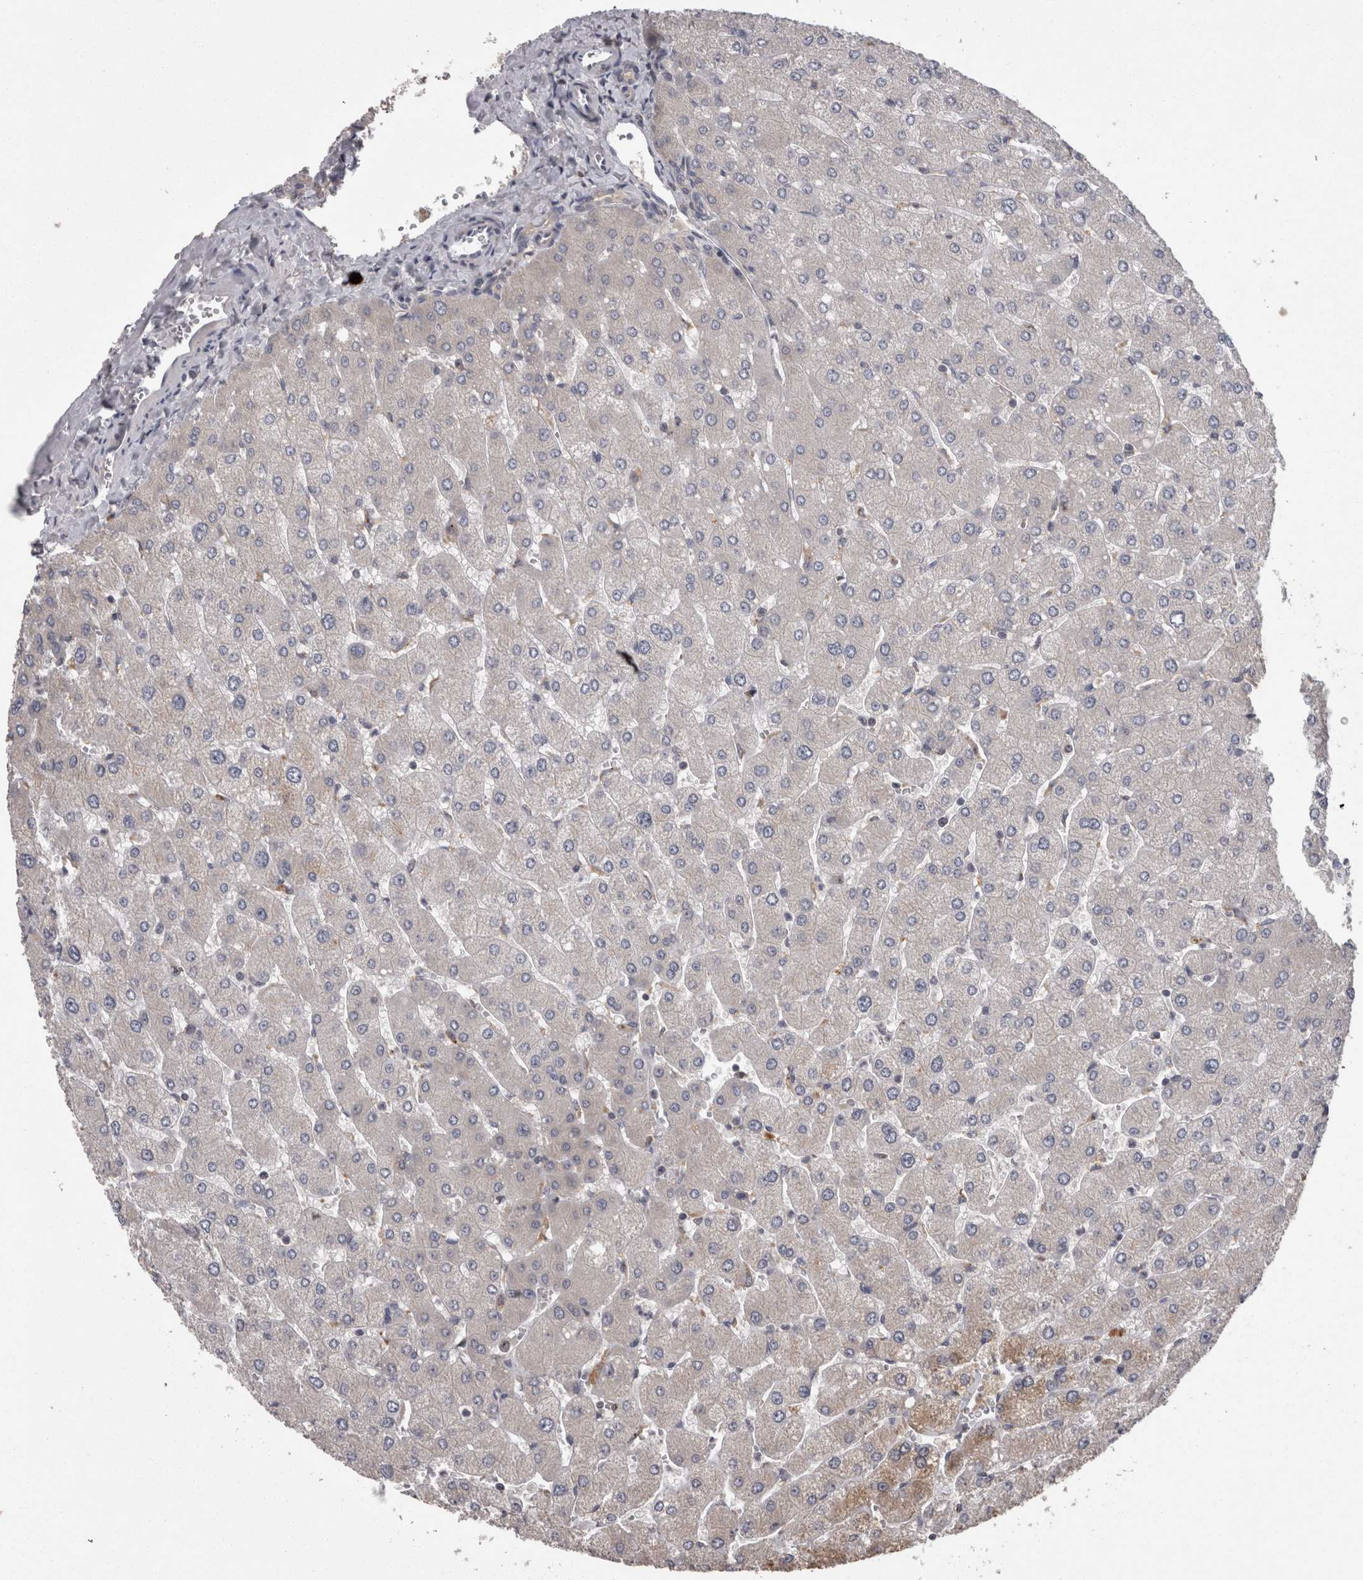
{"staining": {"intensity": "negative", "quantity": "none", "location": "none"}, "tissue": "liver", "cell_type": "Cholangiocytes", "image_type": "normal", "snomed": [{"axis": "morphology", "description": "Normal tissue, NOS"}, {"axis": "topography", "description": "Liver"}], "caption": "A micrograph of human liver is negative for staining in cholangiocytes. (DAB immunohistochemistry, high magnification).", "gene": "PCM1", "patient": {"sex": "male", "age": 55}}